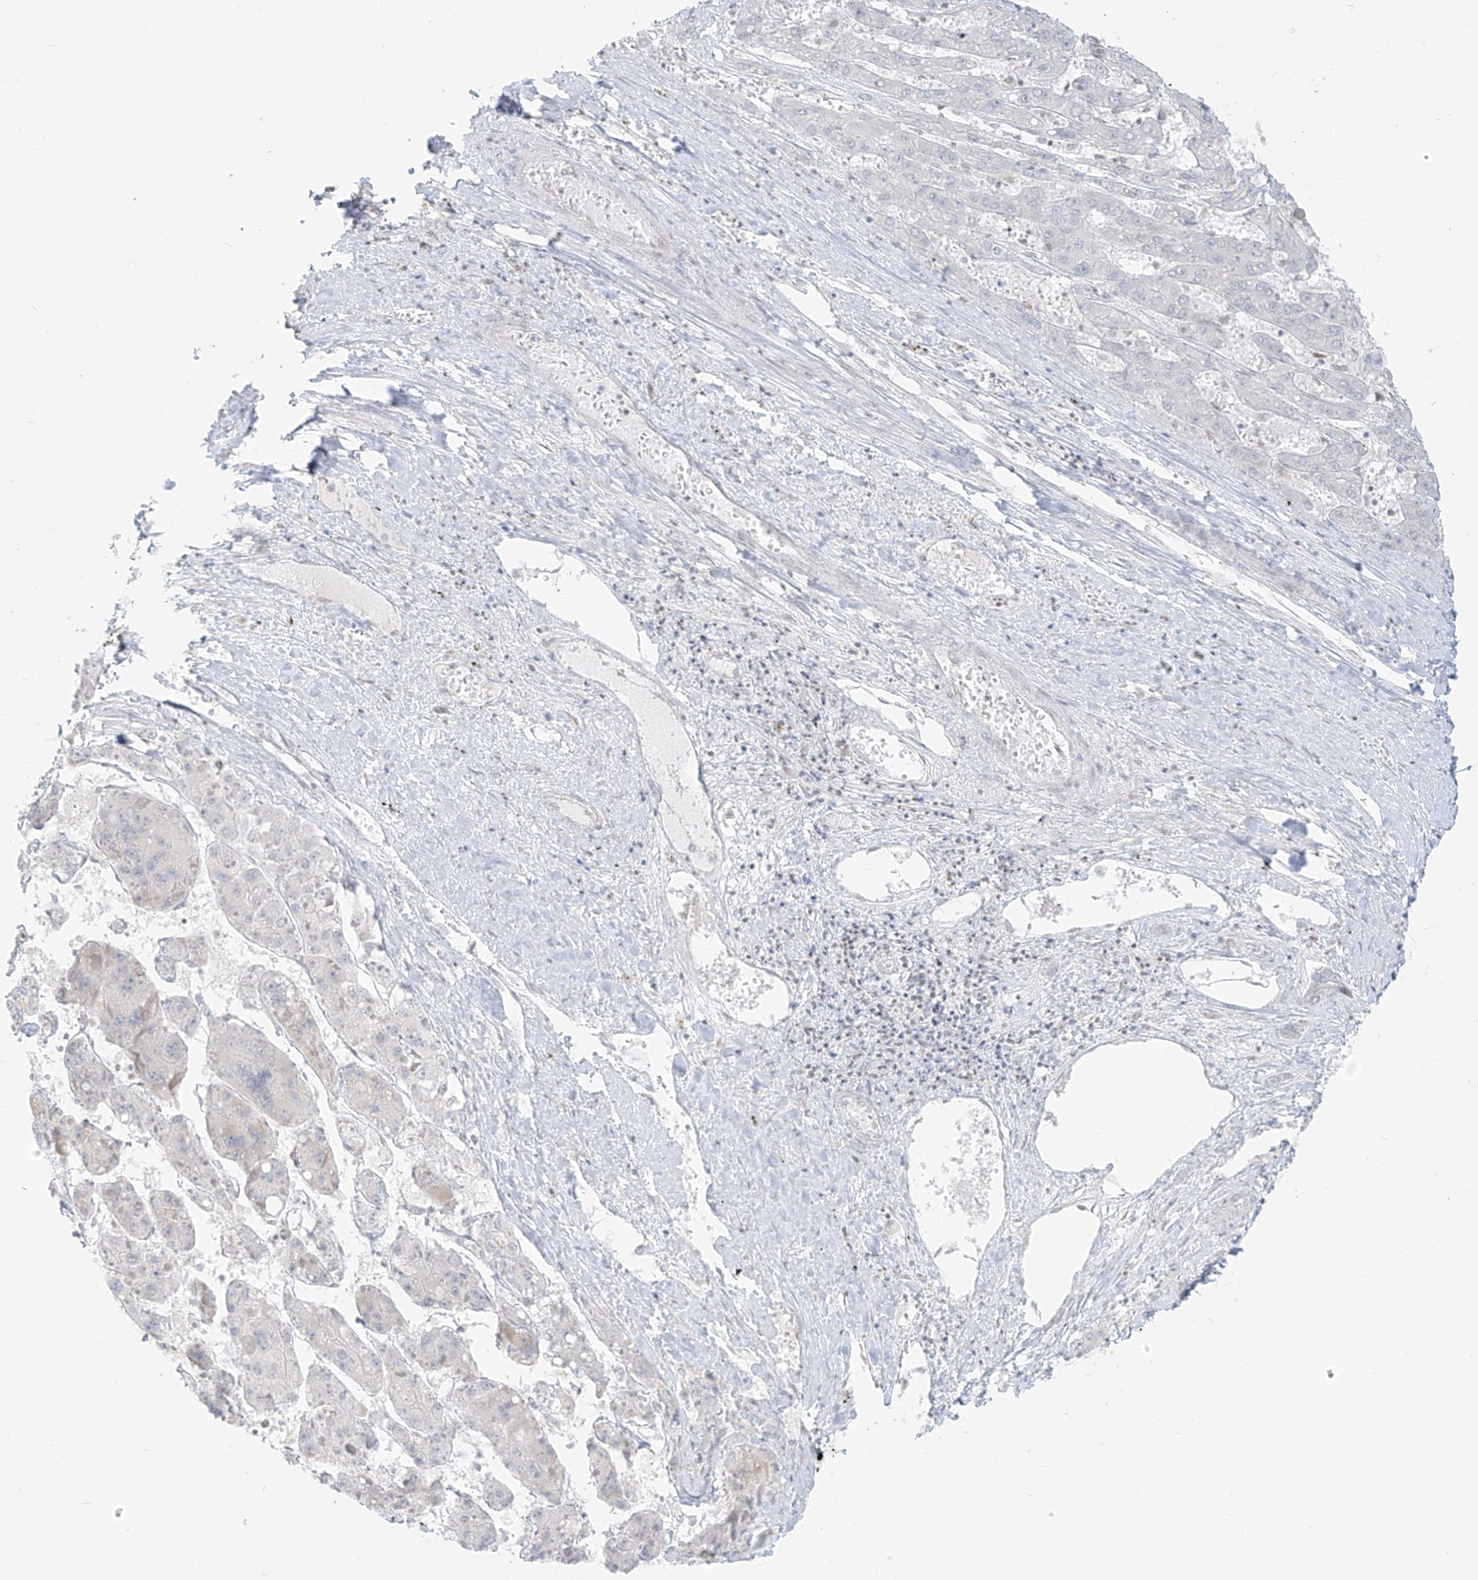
{"staining": {"intensity": "negative", "quantity": "none", "location": "none"}, "tissue": "liver cancer", "cell_type": "Tumor cells", "image_type": "cancer", "snomed": [{"axis": "morphology", "description": "Carcinoma, Hepatocellular, NOS"}, {"axis": "topography", "description": "Liver"}], "caption": "The micrograph exhibits no staining of tumor cells in liver hepatocellular carcinoma.", "gene": "OSBPL7", "patient": {"sex": "female", "age": 73}}